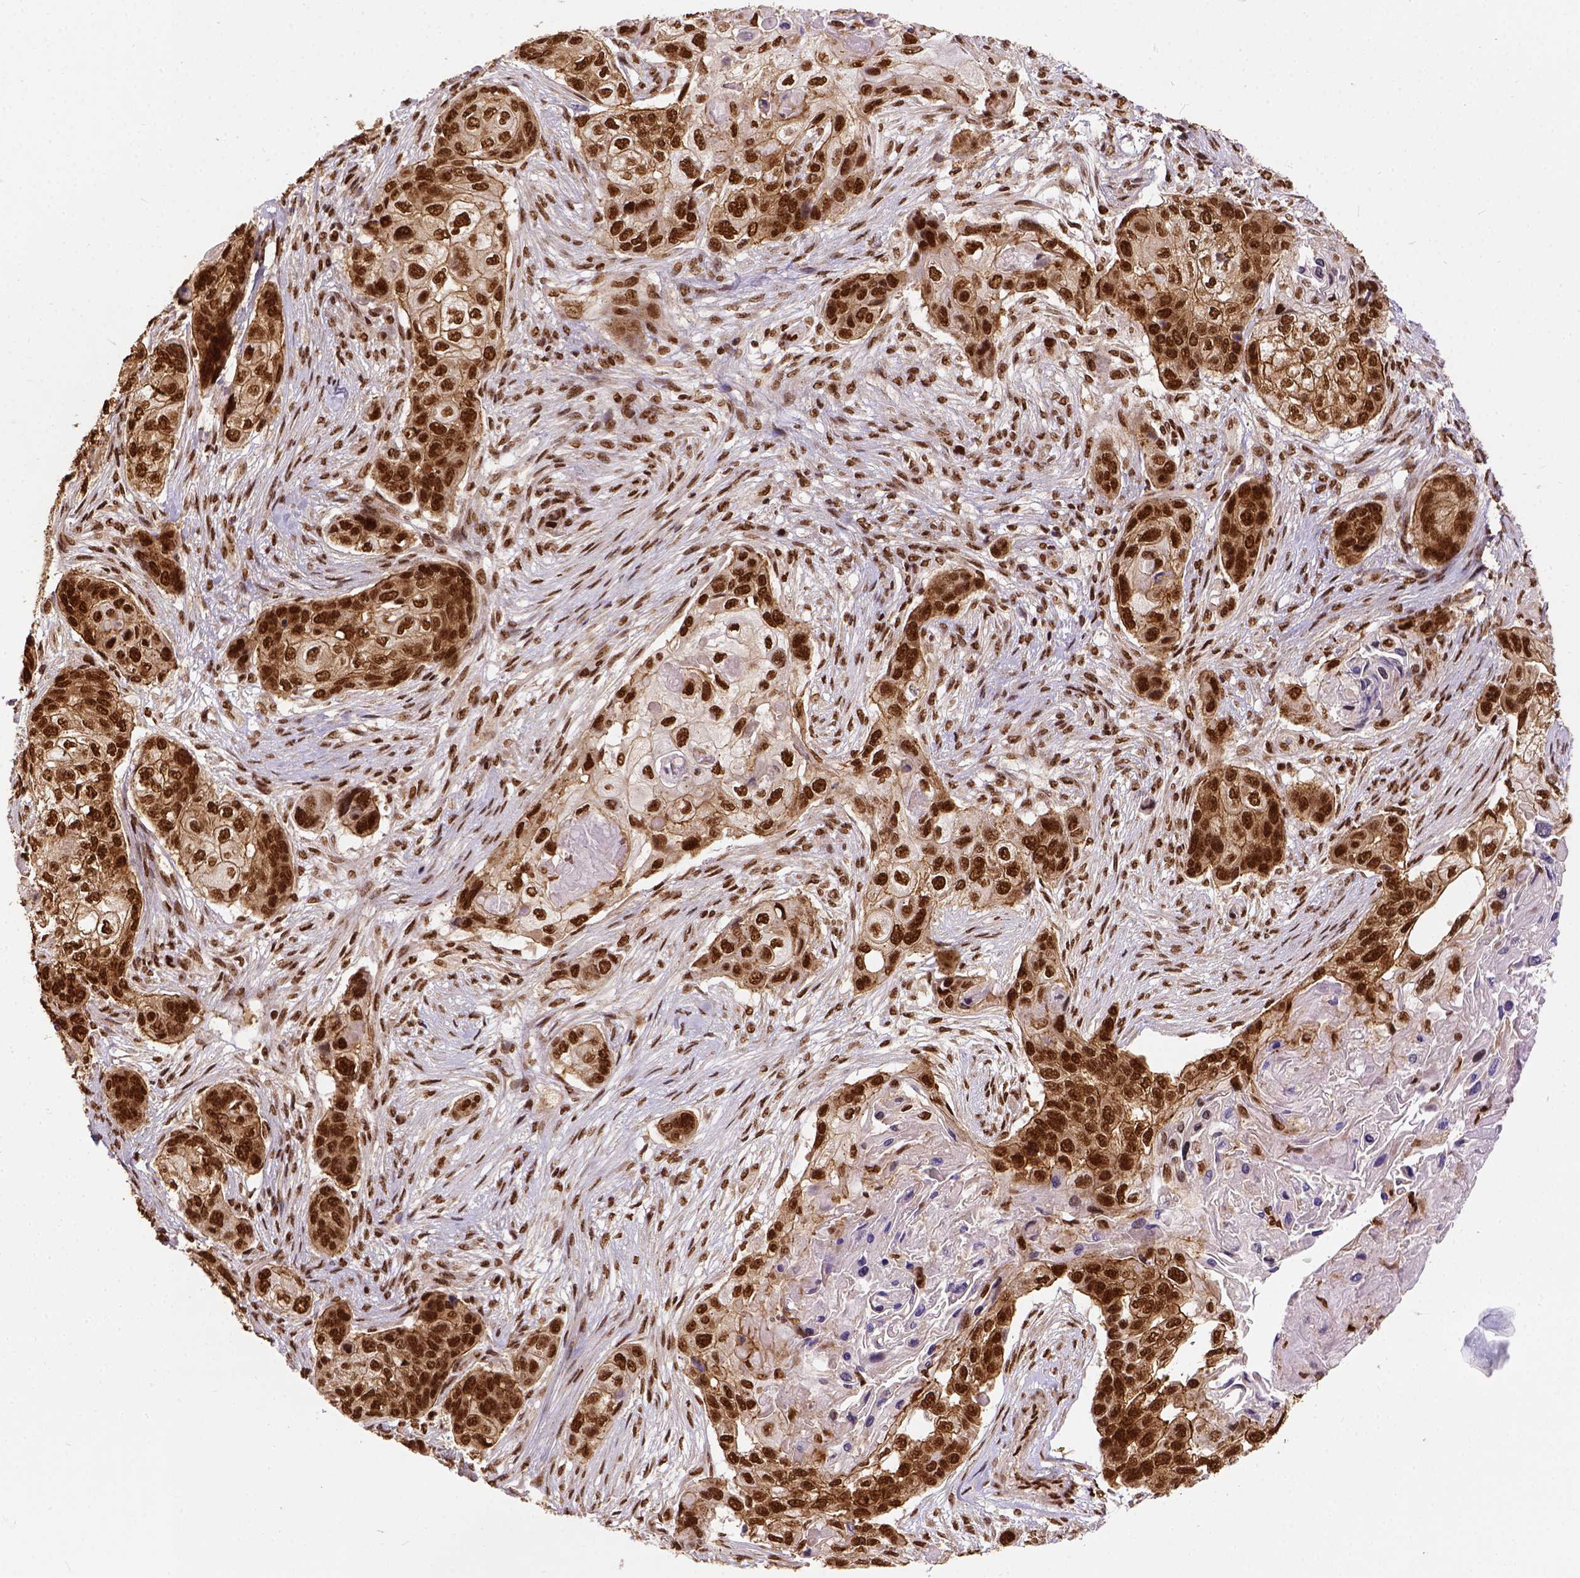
{"staining": {"intensity": "strong", "quantity": ">75%", "location": "nuclear"}, "tissue": "lung cancer", "cell_type": "Tumor cells", "image_type": "cancer", "snomed": [{"axis": "morphology", "description": "Squamous cell carcinoma, NOS"}, {"axis": "topography", "description": "Lung"}], "caption": "The photomicrograph exhibits immunohistochemical staining of lung cancer. There is strong nuclear positivity is identified in about >75% of tumor cells. The protein of interest is shown in brown color, while the nuclei are stained blue.", "gene": "NACC1", "patient": {"sex": "male", "age": 69}}